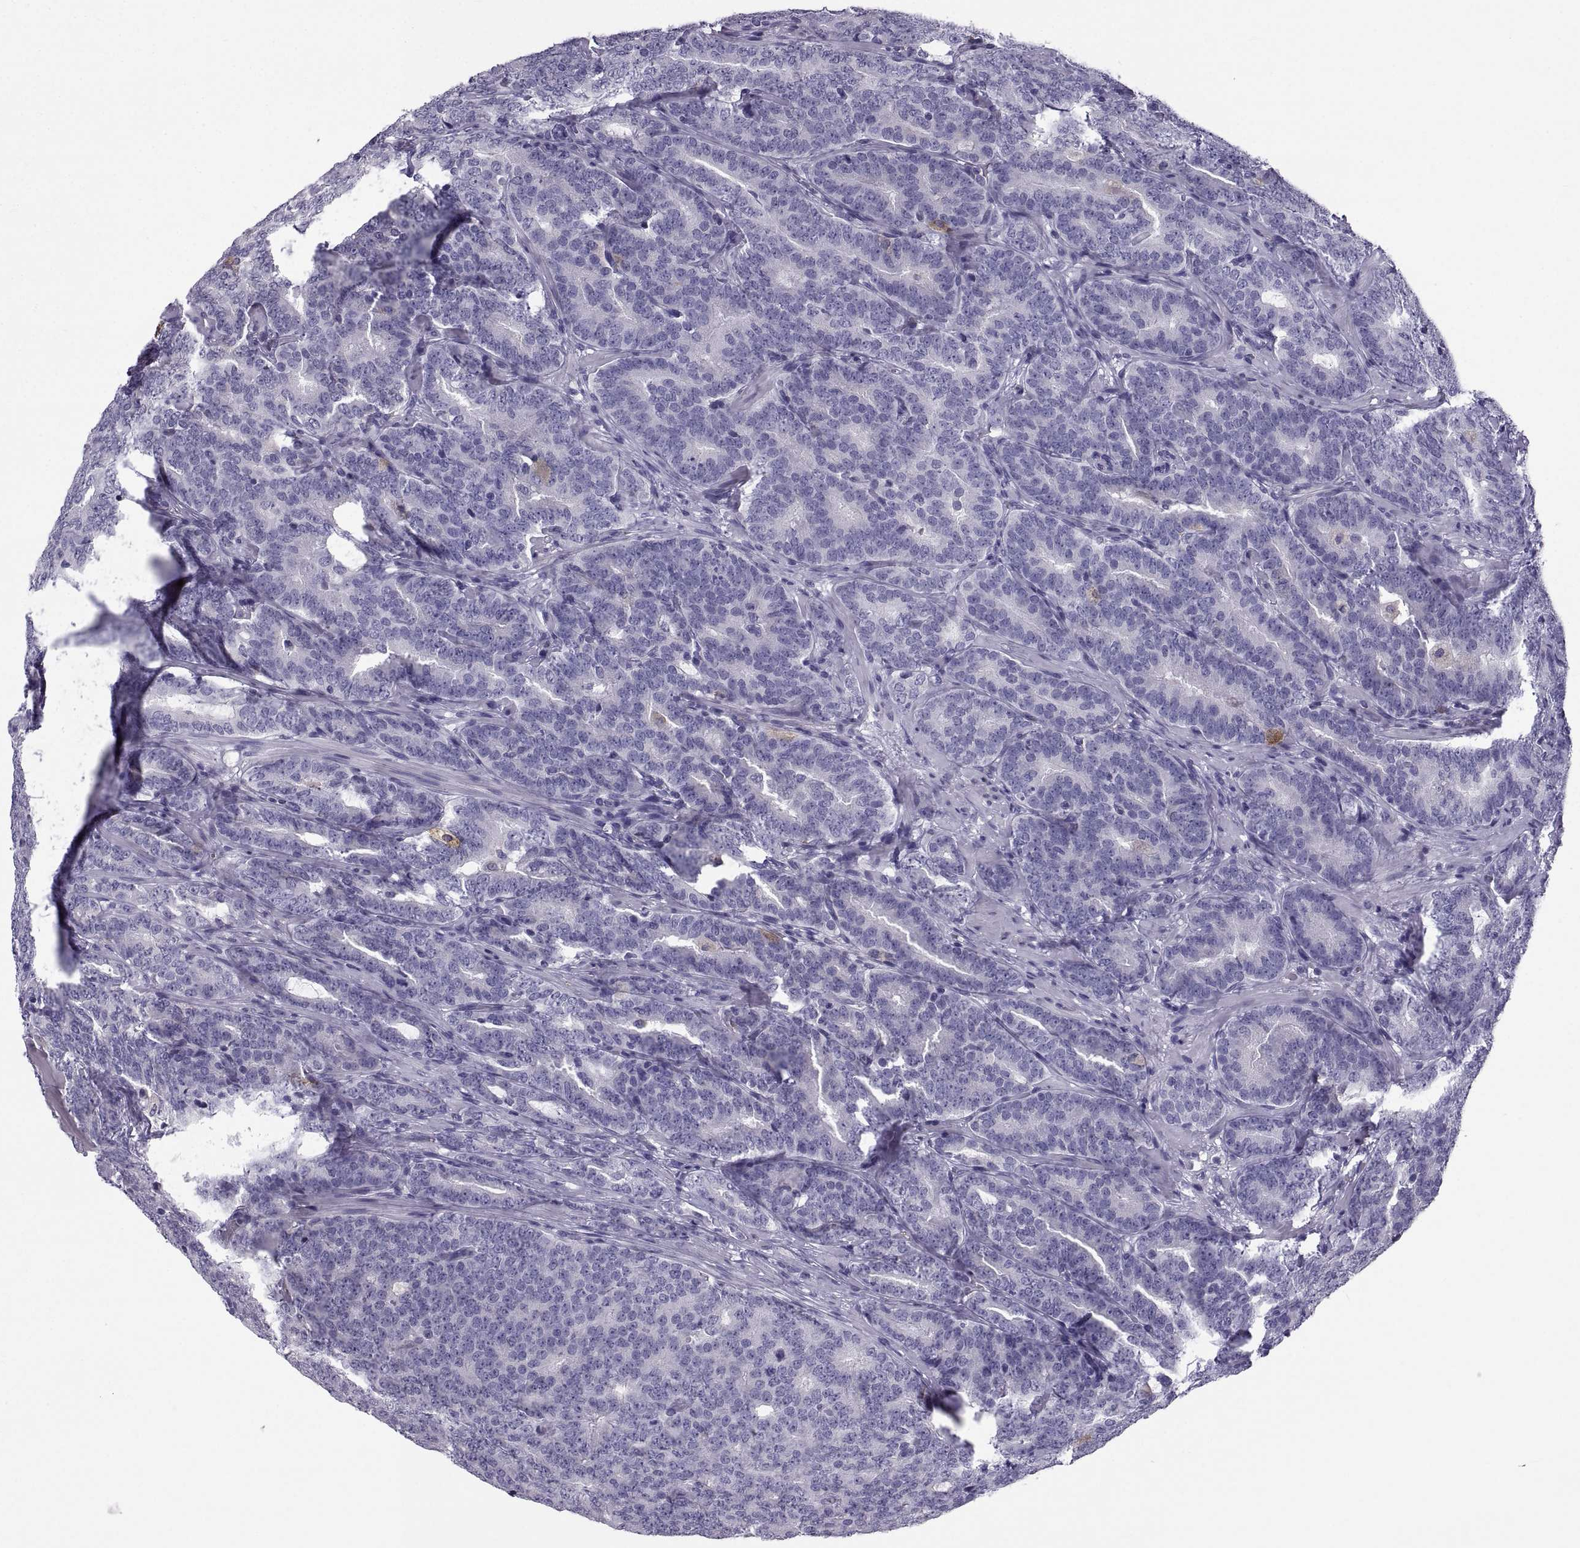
{"staining": {"intensity": "negative", "quantity": "none", "location": "none"}, "tissue": "prostate cancer", "cell_type": "Tumor cells", "image_type": "cancer", "snomed": [{"axis": "morphology", "description": "Adenocarcinoma, NOS"}, {"axis": "topography", "description": "Prostate"}], "caption": "Immunohistochemical staining of adenocarcinoma (prostate) demonstrates no significant staining in tumor cells.", "gene": "PCSK1N", "patient": {"sex": "male", "age": 71}}